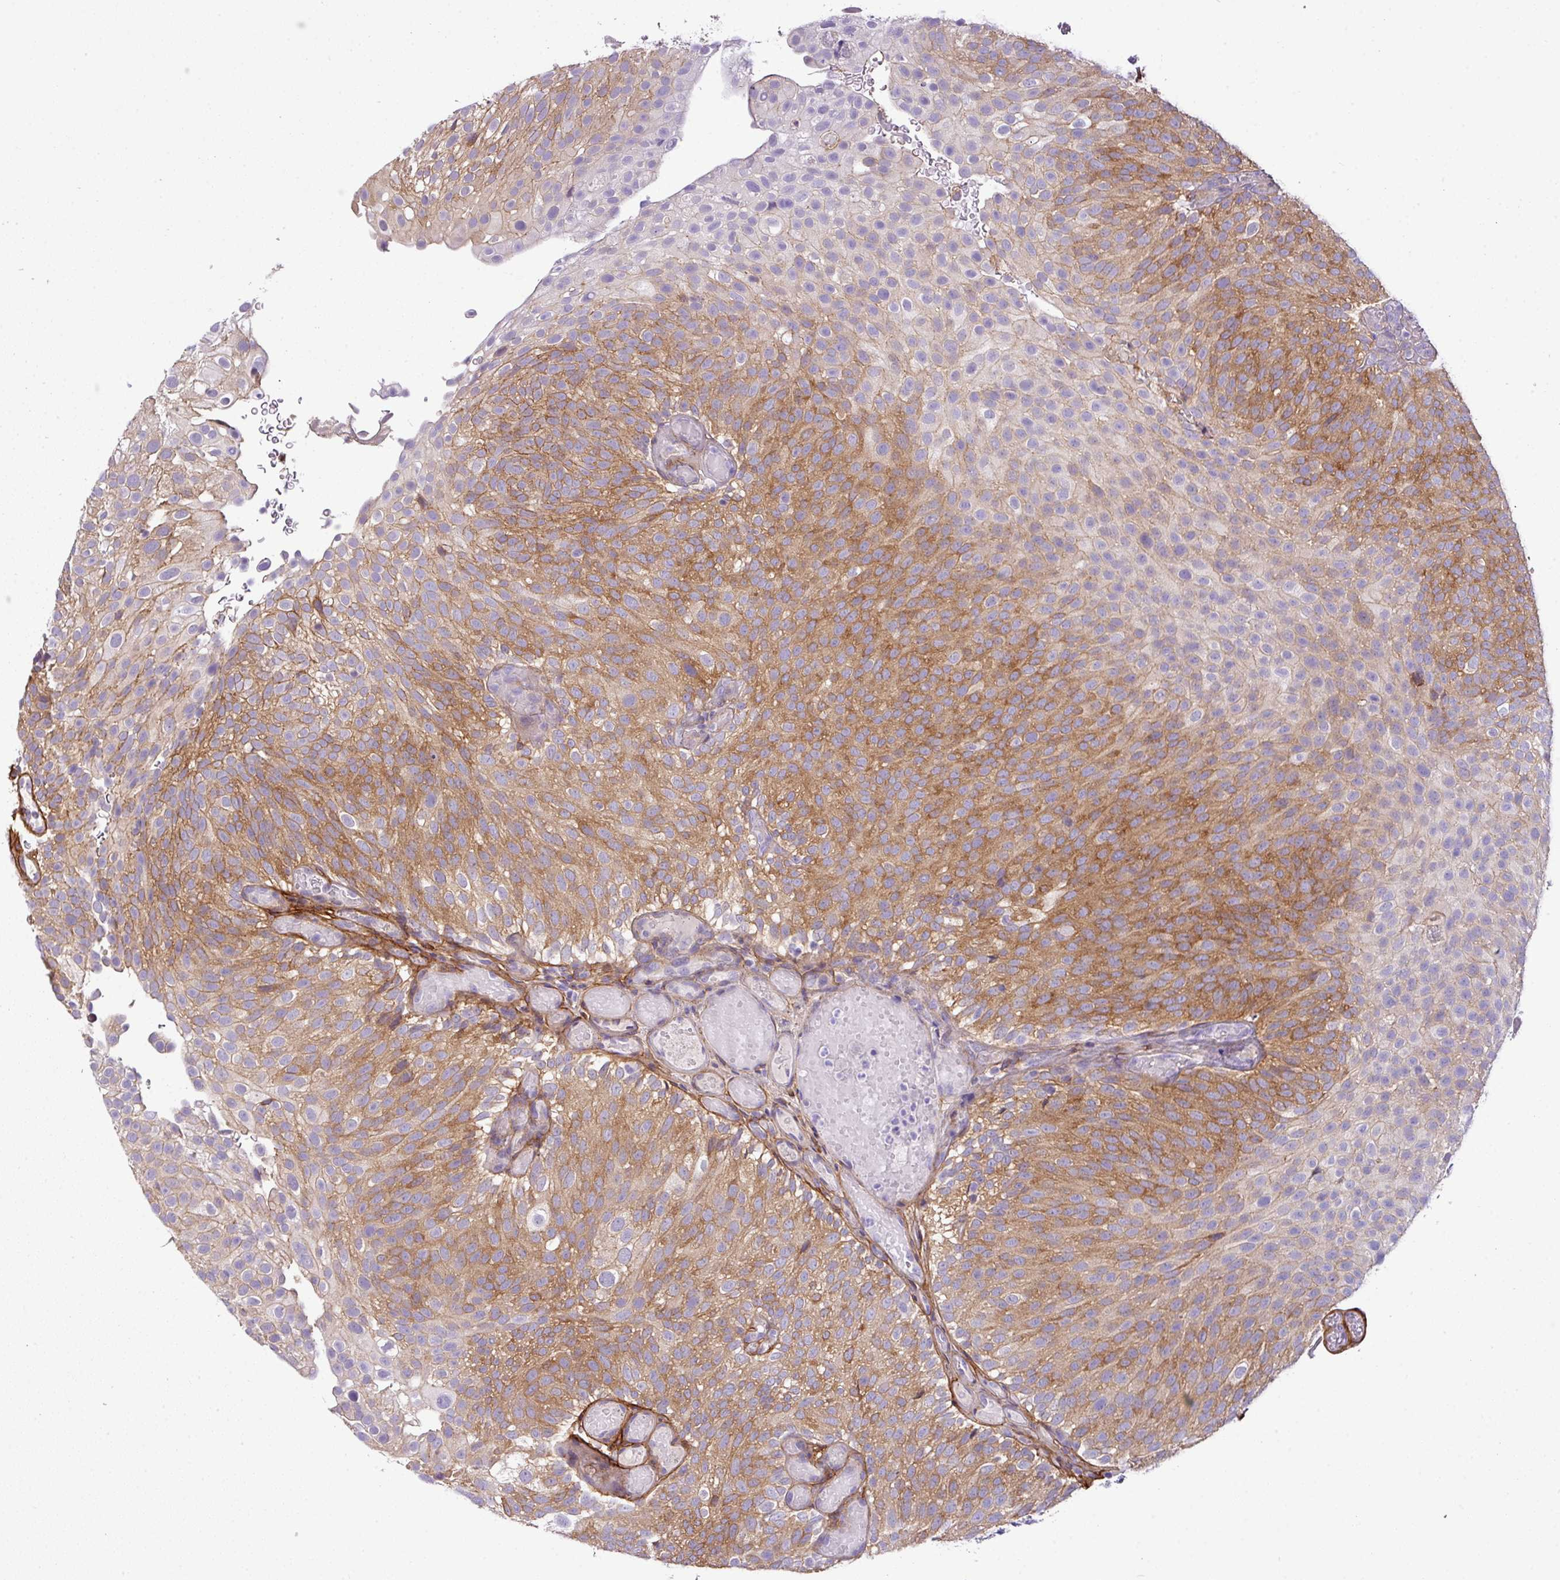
{"staining": {"intensity": "moderate", "quantity": "25%-75%", "location": "cytoplasmic/membranous"}, "tissue": "urothelial cancer", "cell_type": "Tumor cells", "image_type": "cancer", "snomed": [{"axis": "morphology", "description": "Urothelial carcinoma, Low grade"}, {"axis": "topography", "description": "Urinary bladder"}], "caption": "Immunohistochemical staining of human urothelial cancer exhibits medium levels of moderate cytoplasmic/membranous expression in approximately 25%-75% of tumor cells.", "gene": "PARD6G", "patient": {"sex": "male", "age": 78}}